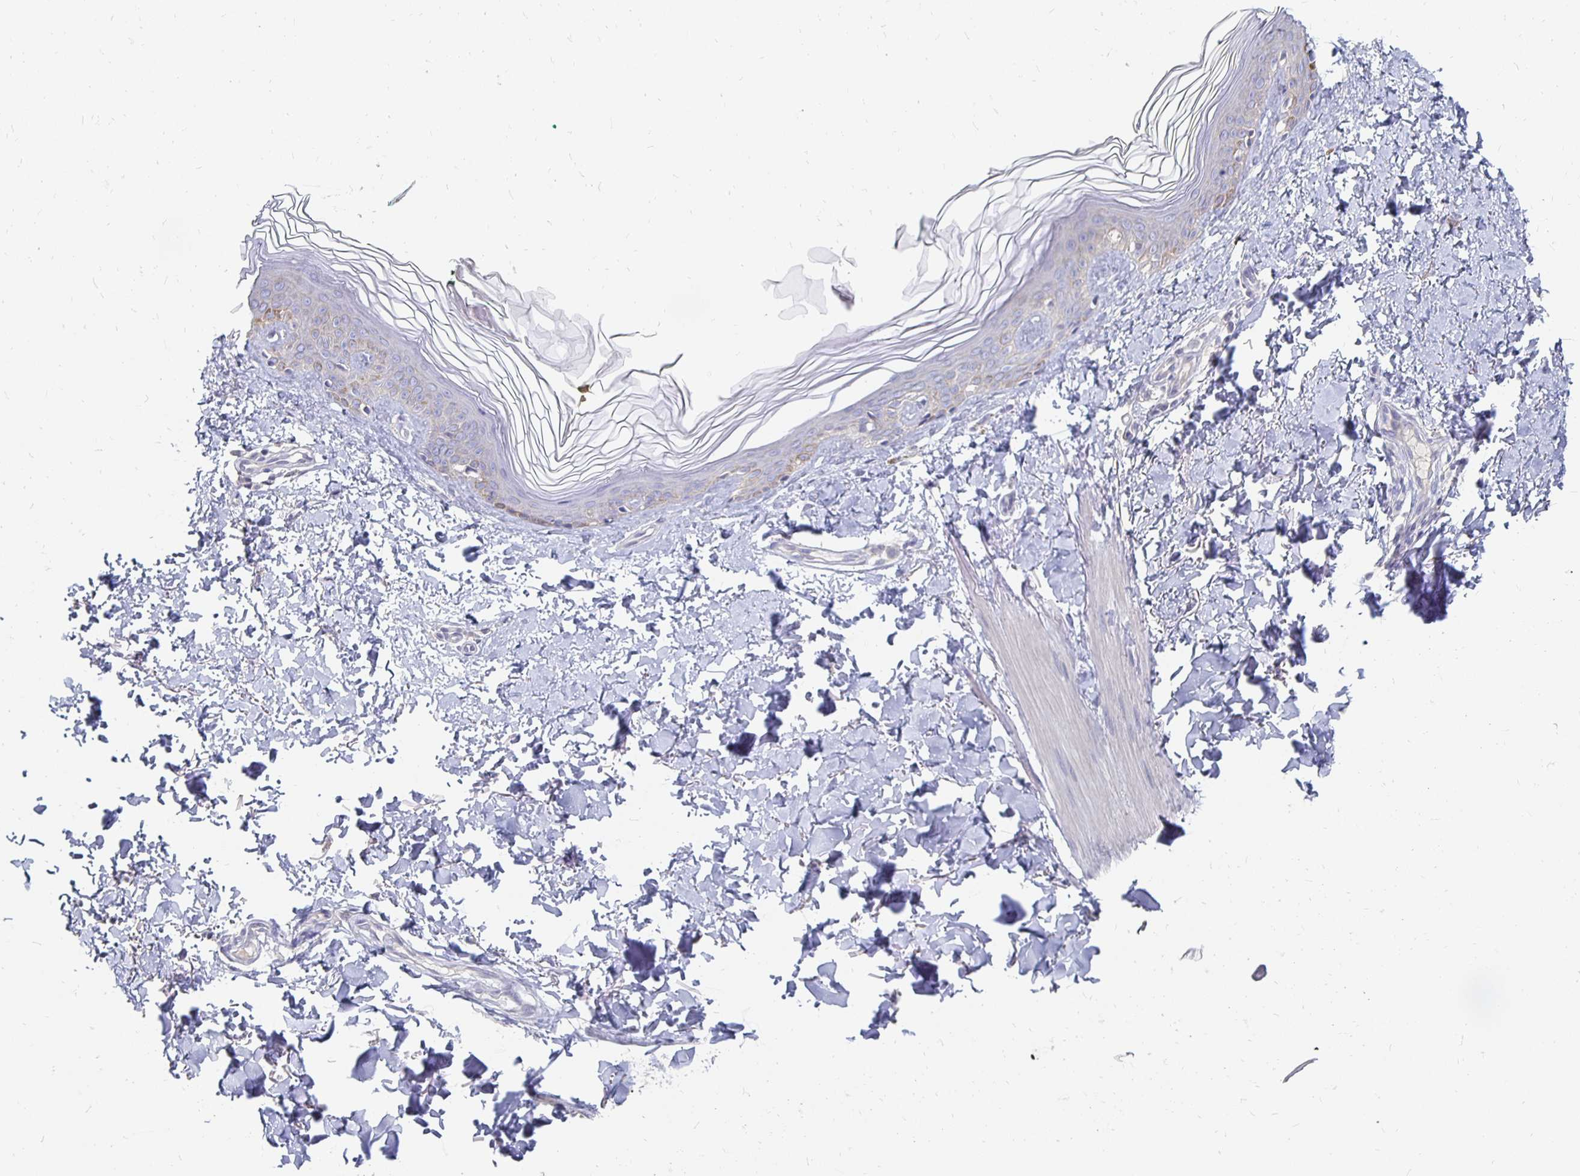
{"staining": {"intensity": "negative", "quantity": "none", "location": "none"}, "tissue": "skin", "cell_type": "Fibroblasts", "image_type": "normal", "snomed": [{"axis": "morphology", "description": "Normal tissue, NOS"}, {"axis": "topography", "description": "Skin"}, {"axis": "topography", "description": "Peripheral nerve tissue"}], "caption": "Fibroblasts show no significant protein positivity in unremarkable skin. (DAB (3,3'-diaminobenzidine) immunohistochemistry (IHC), high magnification).", "gene": "FKRP", "patient": {"sex": "female", "age": 45}}